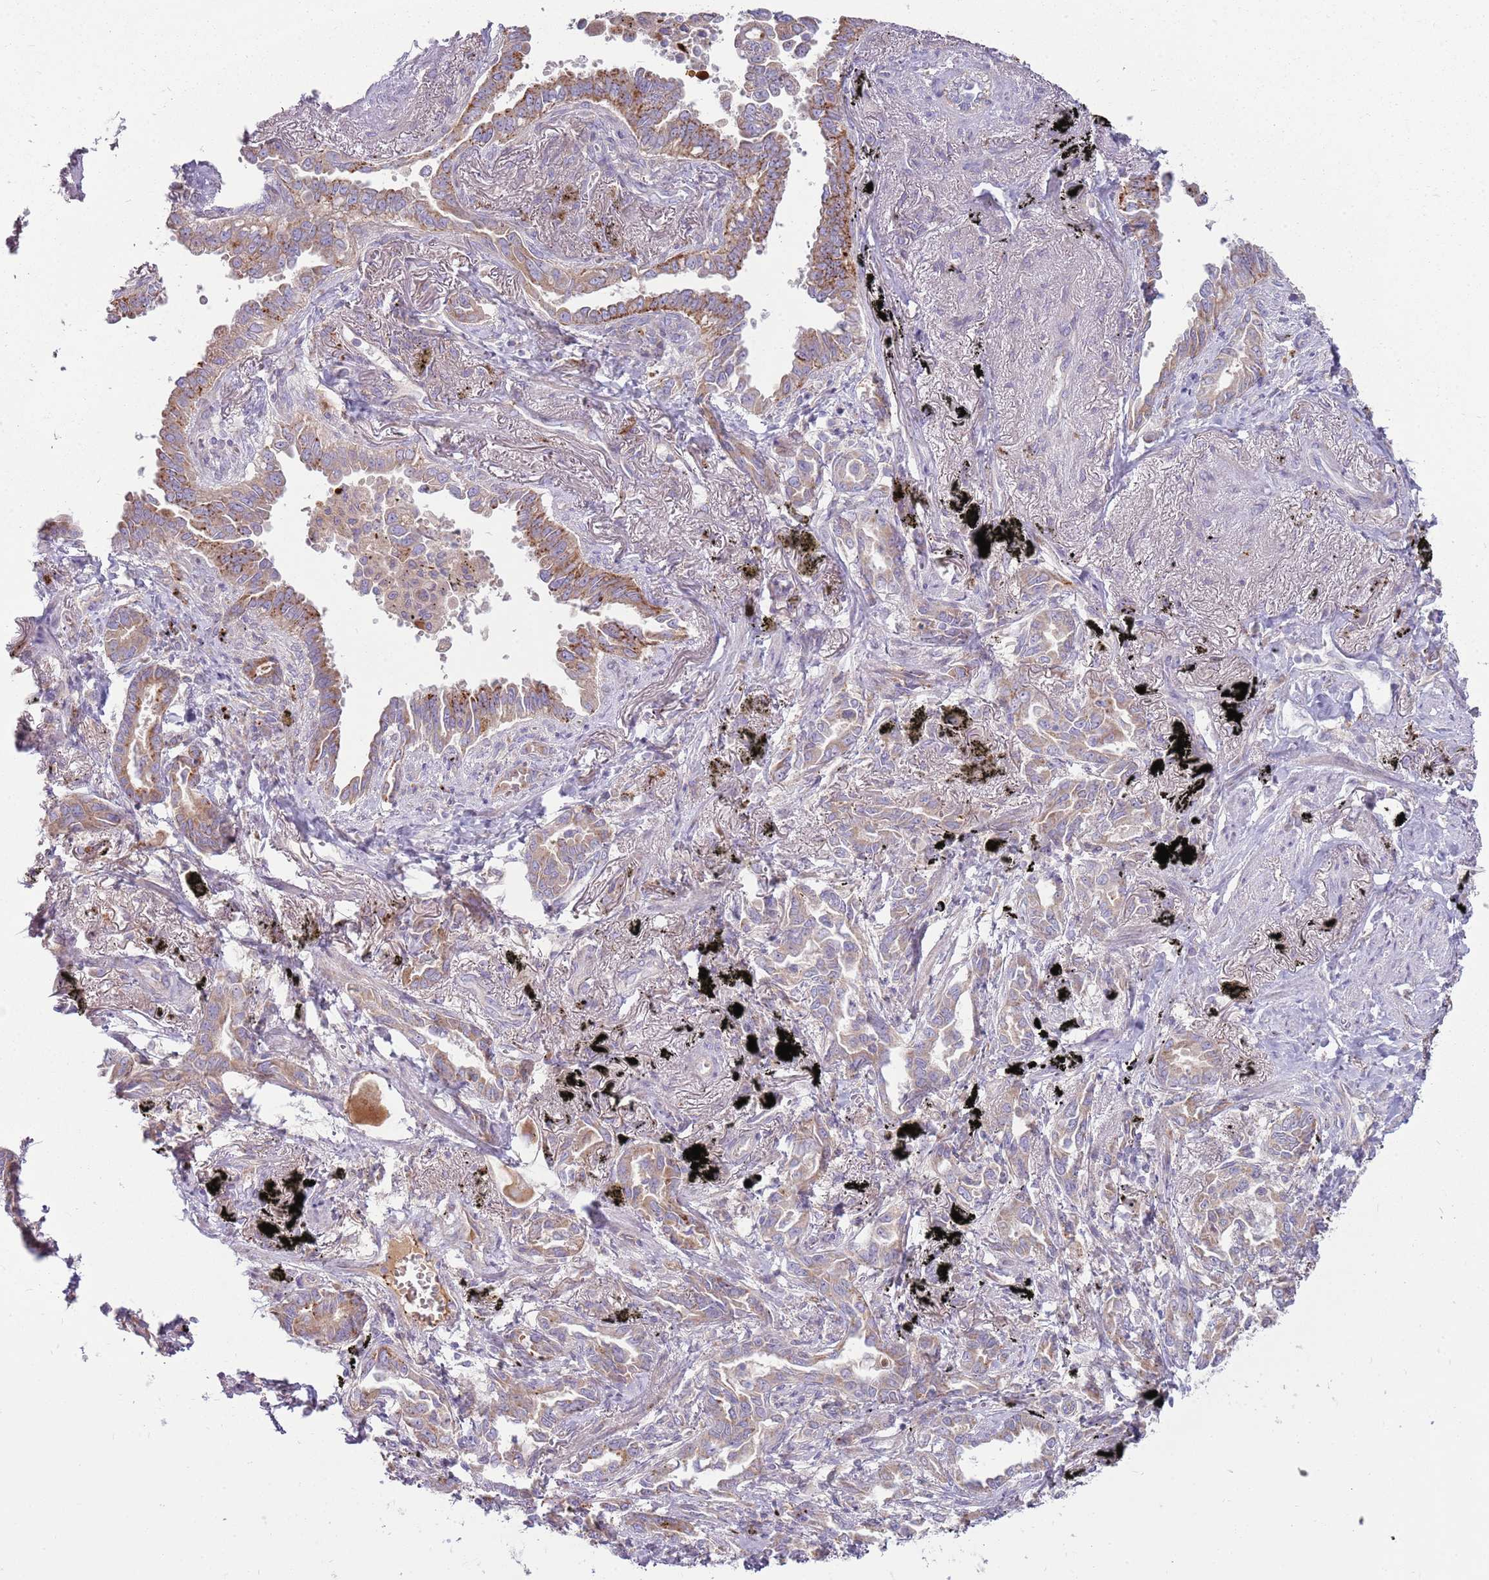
{"staining": {"intensity": "moderate", "quantity": ">75%", "location": "cytoplasmic/membranous"}, "tissue": "lung cancer", "cell_type": "Tumor cells", "image_type": "cancer", "snomed": [{"axis": "morphology", "description": "Adenocarcinoma, NOS"}, {"axis": "topography", "description": "Lung"}], "caption": "Human adenocarcinoma (lung) stained with a brown dye demonstrates moderate cytoplasmic/membranous positive staining in about >75% of tumor cells.", "gene": "EMC1", "patient": {"sex": "male", "age": 67}}